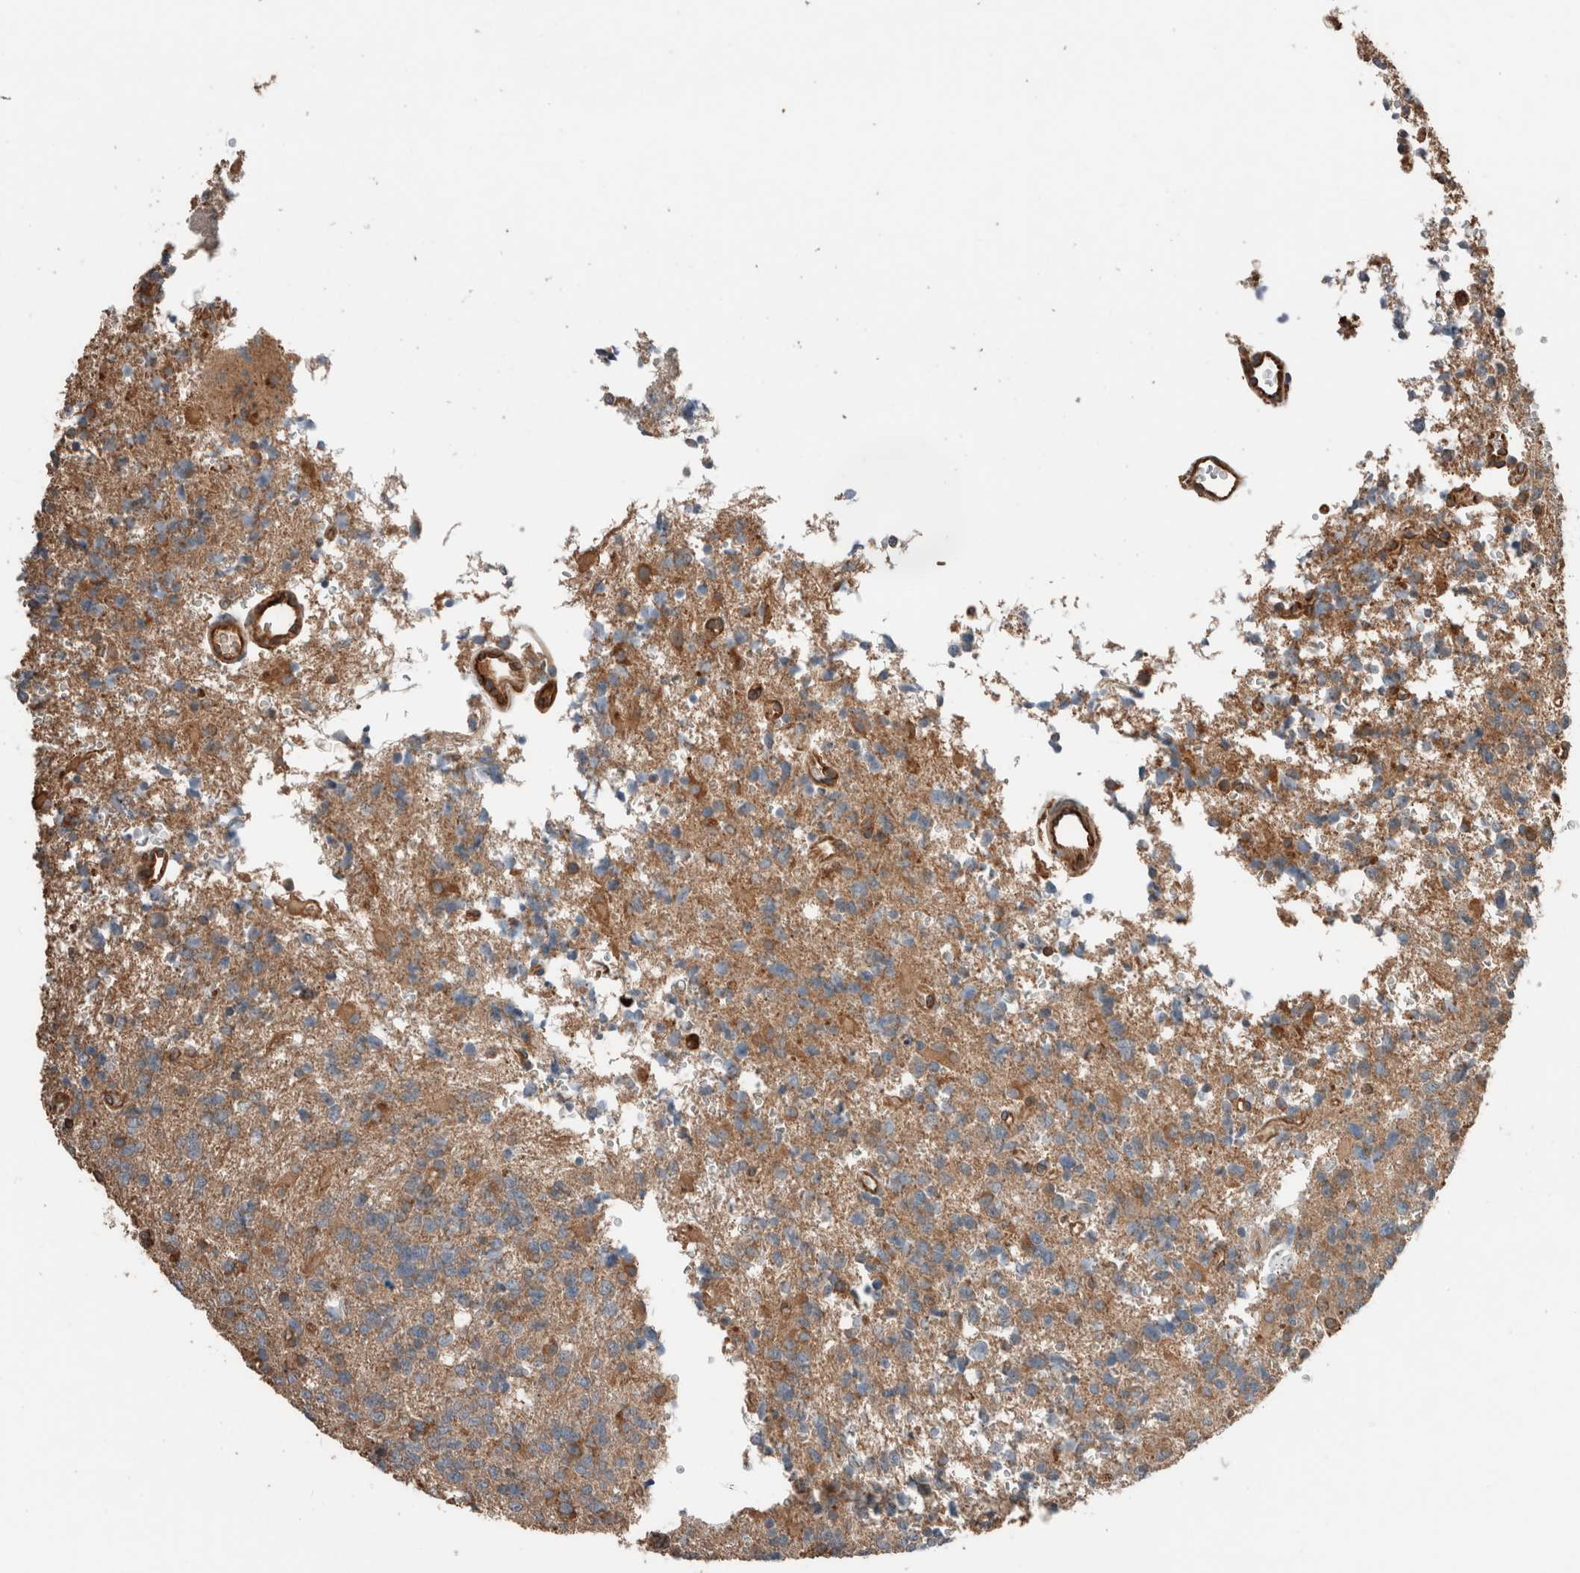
{"staining": {"intensity": "moderate", "quantity": "<25%", "location": "cytoplasmic/membranous"}, "tissue": "glioma", "cell_type": "Tumor cells", "image_type": "cancer", "snomed": [{"axis": "morphology", "description": "Glioma, malignant, High grade"}, {"axis": "topography", "description": "Brain"}], "caption": "Immunohistochemistry photomicrograph of neoplastic tissue: human malignant glioma (high-grade) stained using immunohistochemistry exhibits low levels of moderate protein expression localized specifically in the cytoplasmic/membranous of tumor cells, appearing as a cytoplasmic/membranous brown color.", "gene": "ERAP2", "patient": {"sex": "female", "age": 62}}